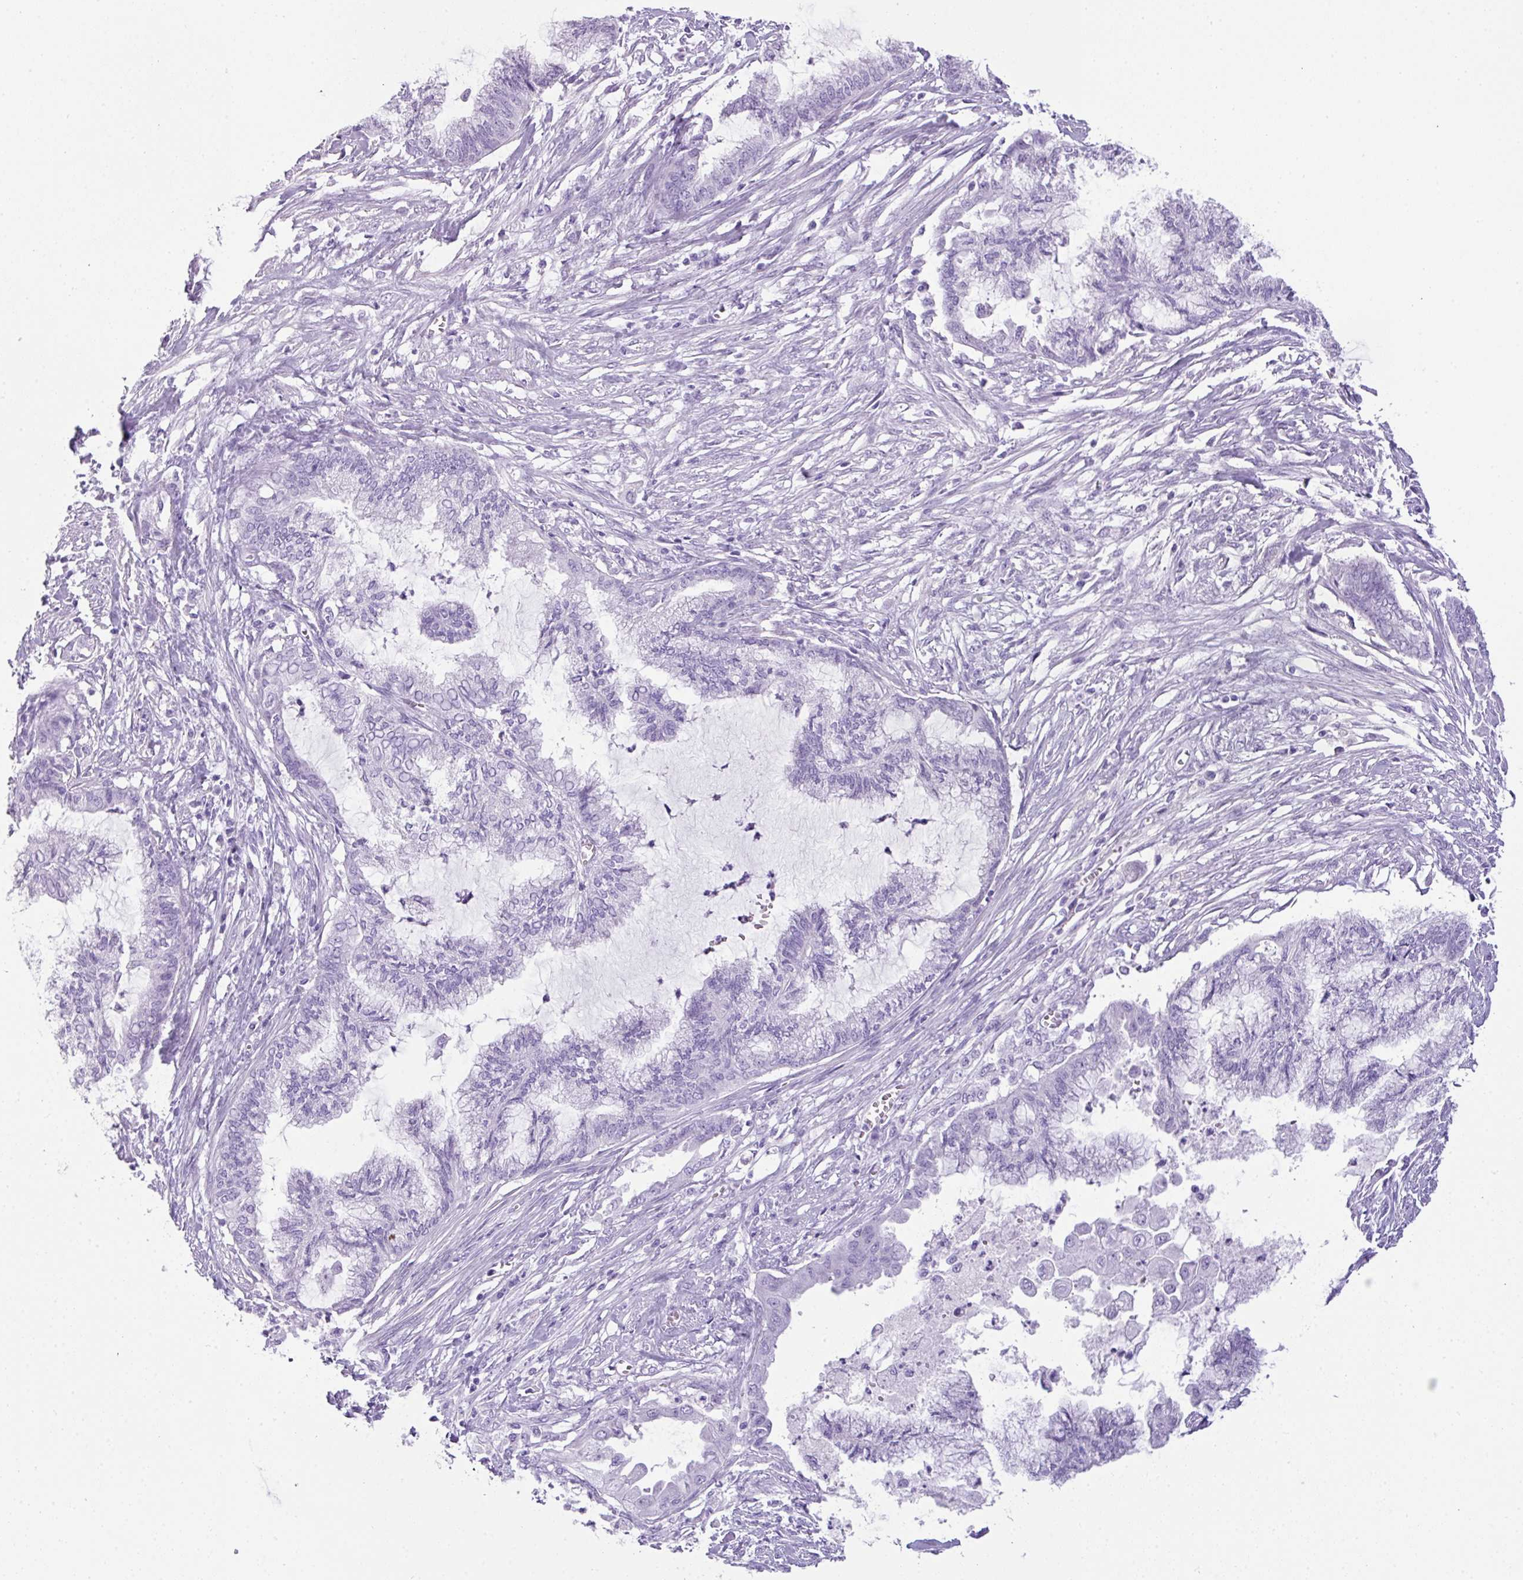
{"staining": {"intensity": "negative", "quantity": "none", "location": "none"}, "tissue": "endometrial cancer", "cell_type": "Tumor cells", "image_type": "cancer", "snomed": [{"axis": "morphology", "description": "Adenocarcinoma, NOS"}, {"axis": "topography", "description": "Endometrium"}], "caption": "Immunohistochemistry (IHC) image of neoplastic tissue: human endometrial adenocarcinoma stained with DAB shows no significant protein staining in tumor cells. Brightfield microscopy of IHC stained with DAB (3,3'-diaminobenzidine) (brown) and hematoxylin (blue), captured at high magnification.", "gene": "TNP1", "patient": {"sex": "female", "age": 86}}